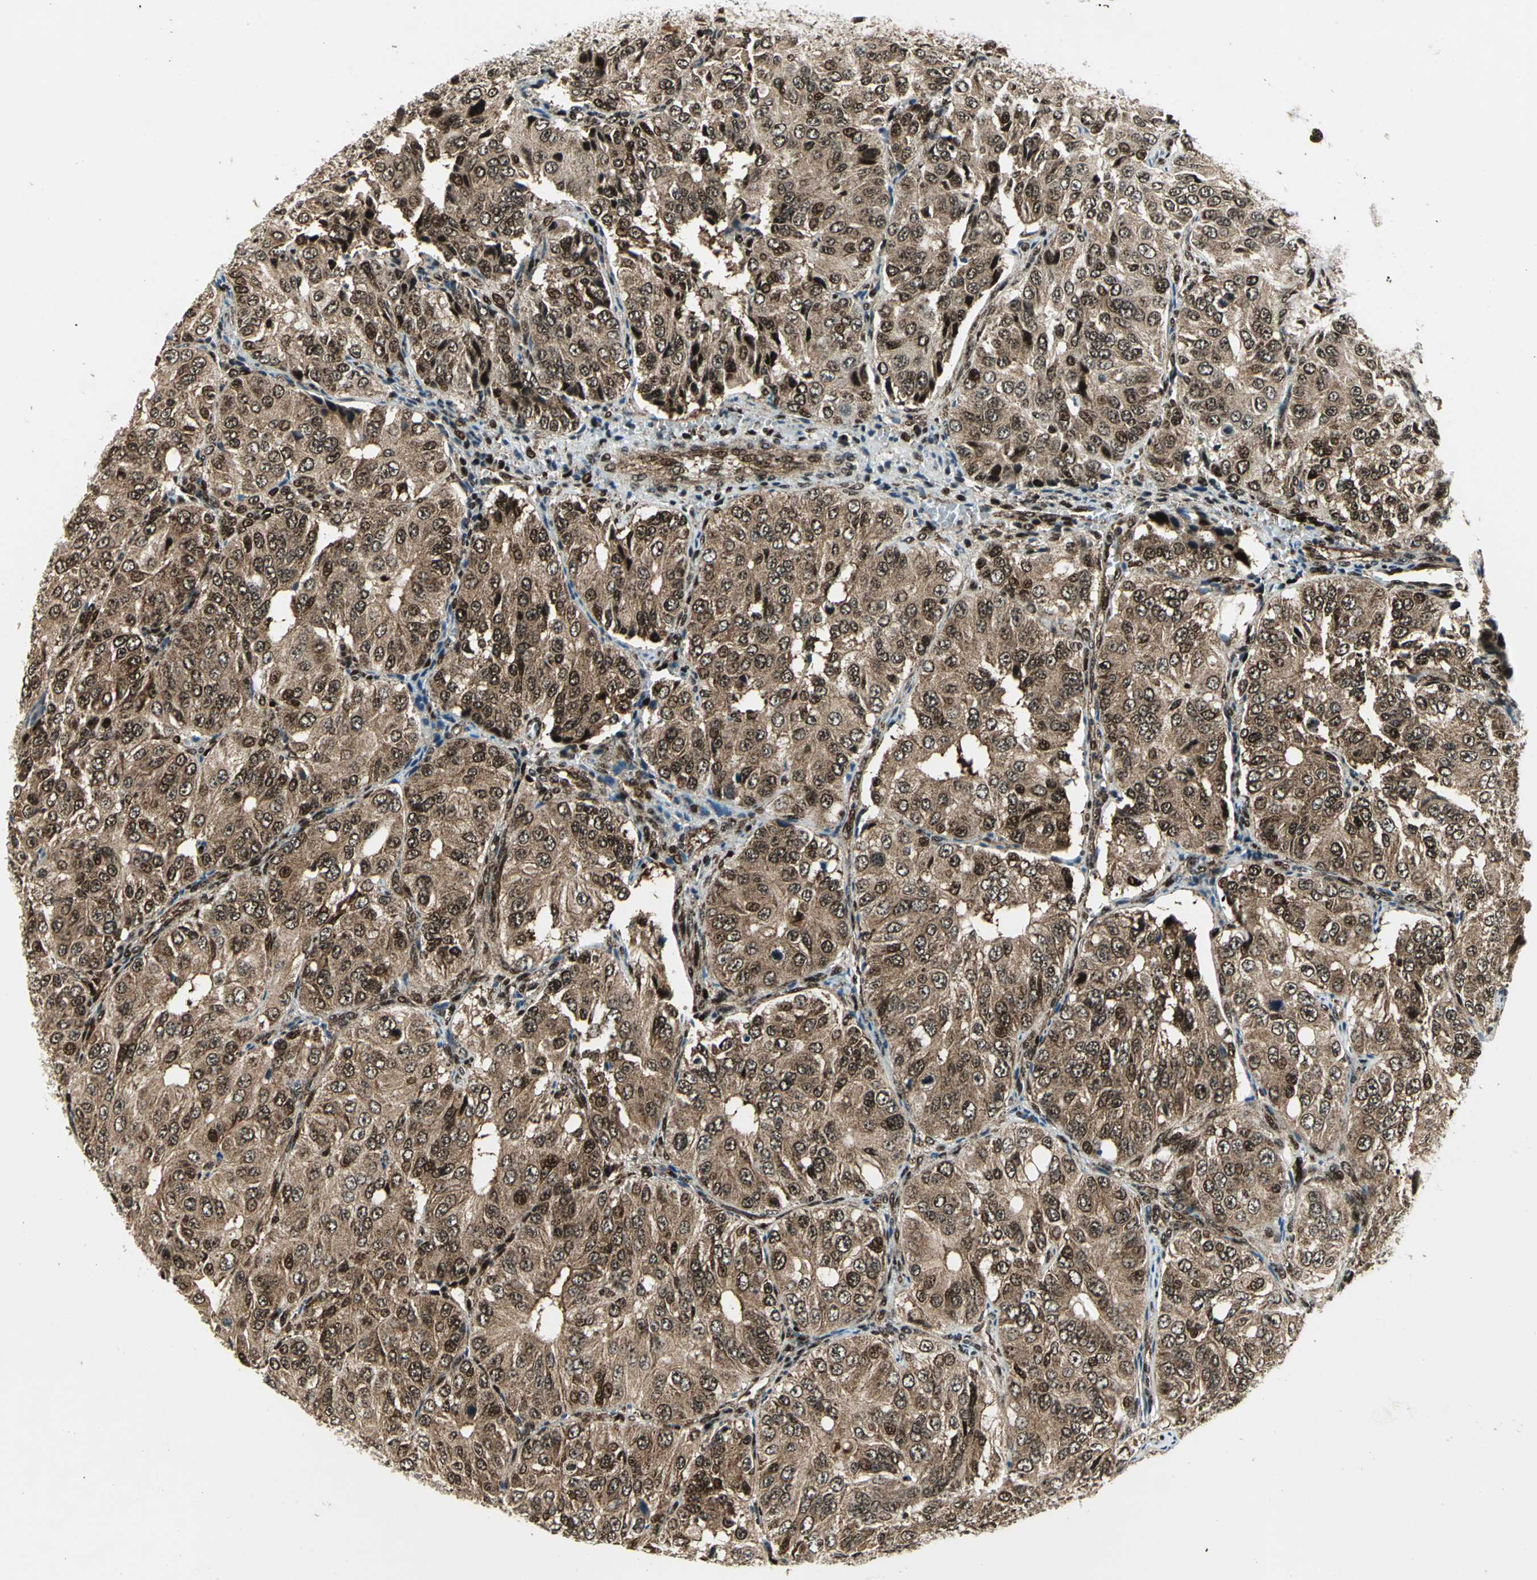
{"staining": {"intensity": "strong", "quantity": ">75%", "location": "cytoplasmic/membranous,nuclear"}, "tissue": "ovarian cancer", "cell_type": "Tumor cells", "image_type": "cancer", "snomed": [{"axis": "morphology", "description": "Carcinoma, endometroid"}, {"axis": "topography", "description": "Ovary"}], "caption": "Ovarian cancer (endometroid carcinoma) tissue reveals strong cytoplasmic/membranous and nuclear staining in approximately >75% of tumor cells (brown staining indicates protein expression, while blue staining denotes nuclei).", "gene": "COPS5", "patient": {"sex": "female", "age": 51}}